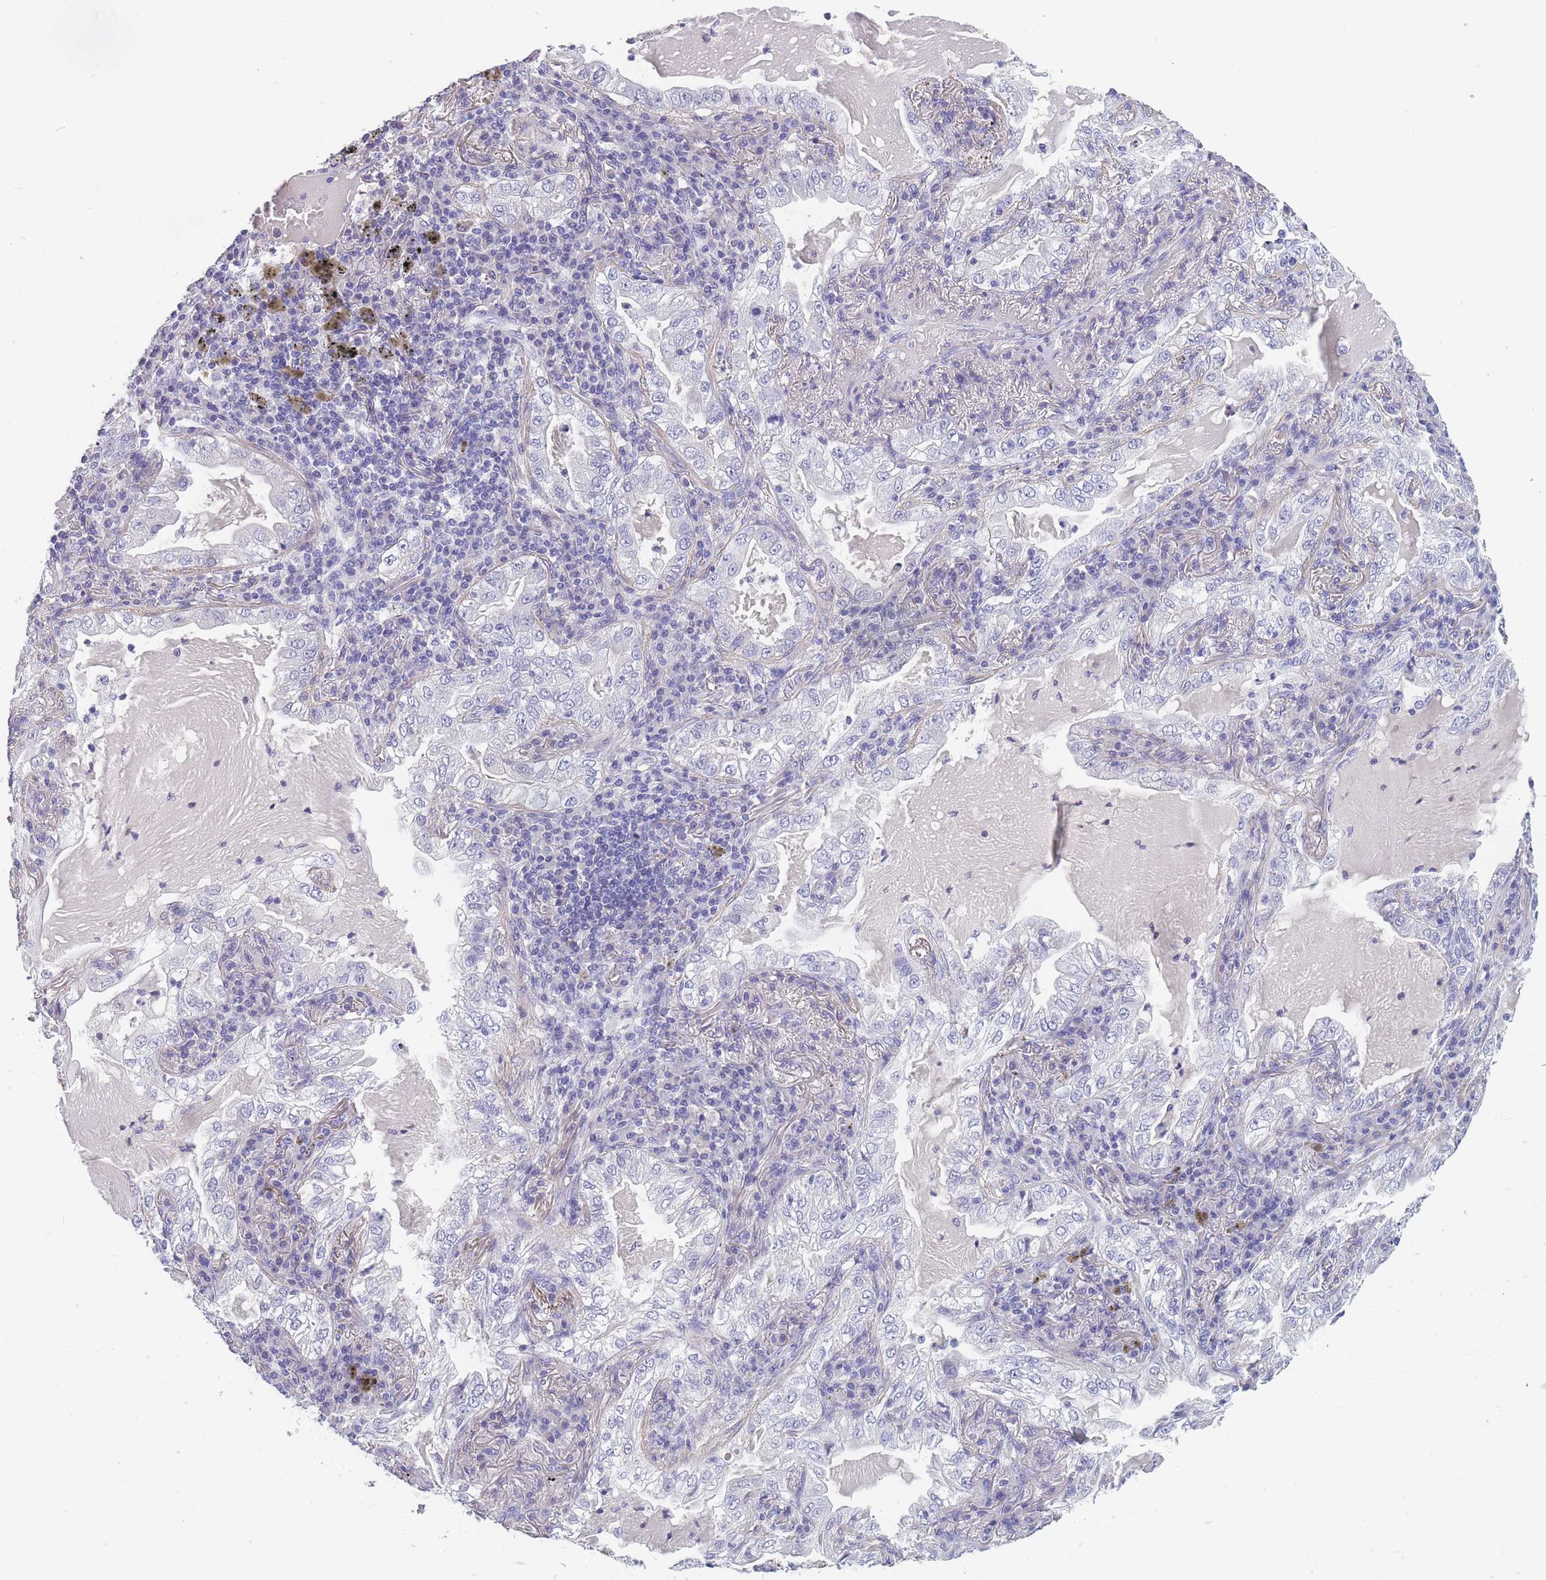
{"staining": {"intensity": "negative", "quantity": "none", "location": "none"}, "tissue": "lung cancer", "cell_type": "Tumor cells", "image_type": "cancer", "snomed": [{"axis": "morphology", "description": "Adenocarcinoma, NOS"}, {"axis": "topography", "description": "Lung"}], "caption": "A high-resolution photomicrograph shows immunohistochemistry staining of lung adenocarcinoma, which reveals no significant staining in tumor cells.", "gene": "OR4C5", "patient": {"sex": "female", "age": 73}}